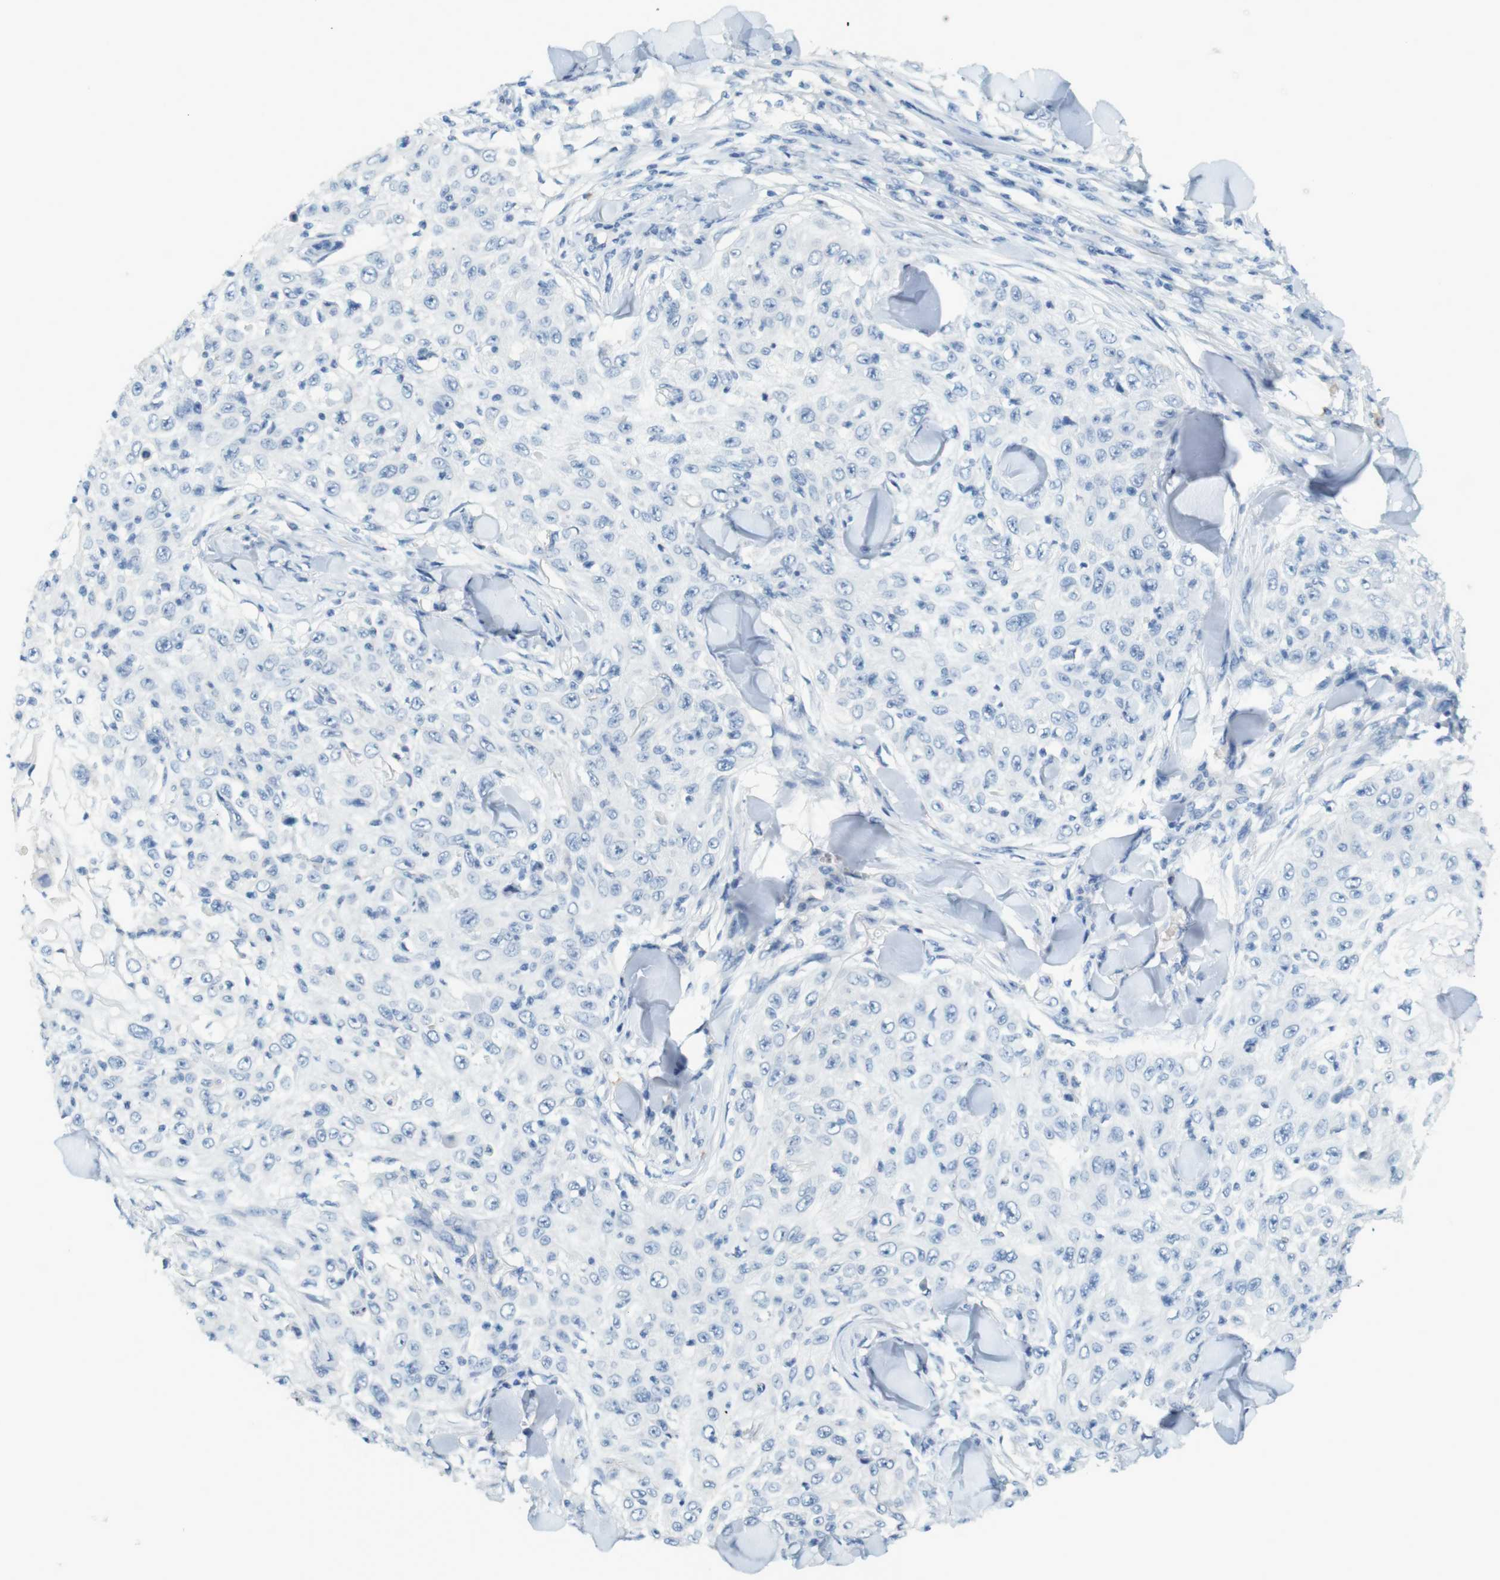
{"staining": {"intensity": "negative", "quantity": "none", "location": "none"}, "tissue": "skin cancer", "cell_type": "Tumor cells", "image_type": "cancer", "snomed": [{"axis": "morphology", "description": "Squamous cell carcinoma, NOS"}, {"axis": "topography", "description": "Skin"}], "caption": "A high-resolution micrograph shows immunohistochemistry (IHC) staining of squamous cell carcinoma (skin), which shows no significant staining in tumor cells.", "gene": "LRRK2", "patient": {"sex": "male", "age": 86}}